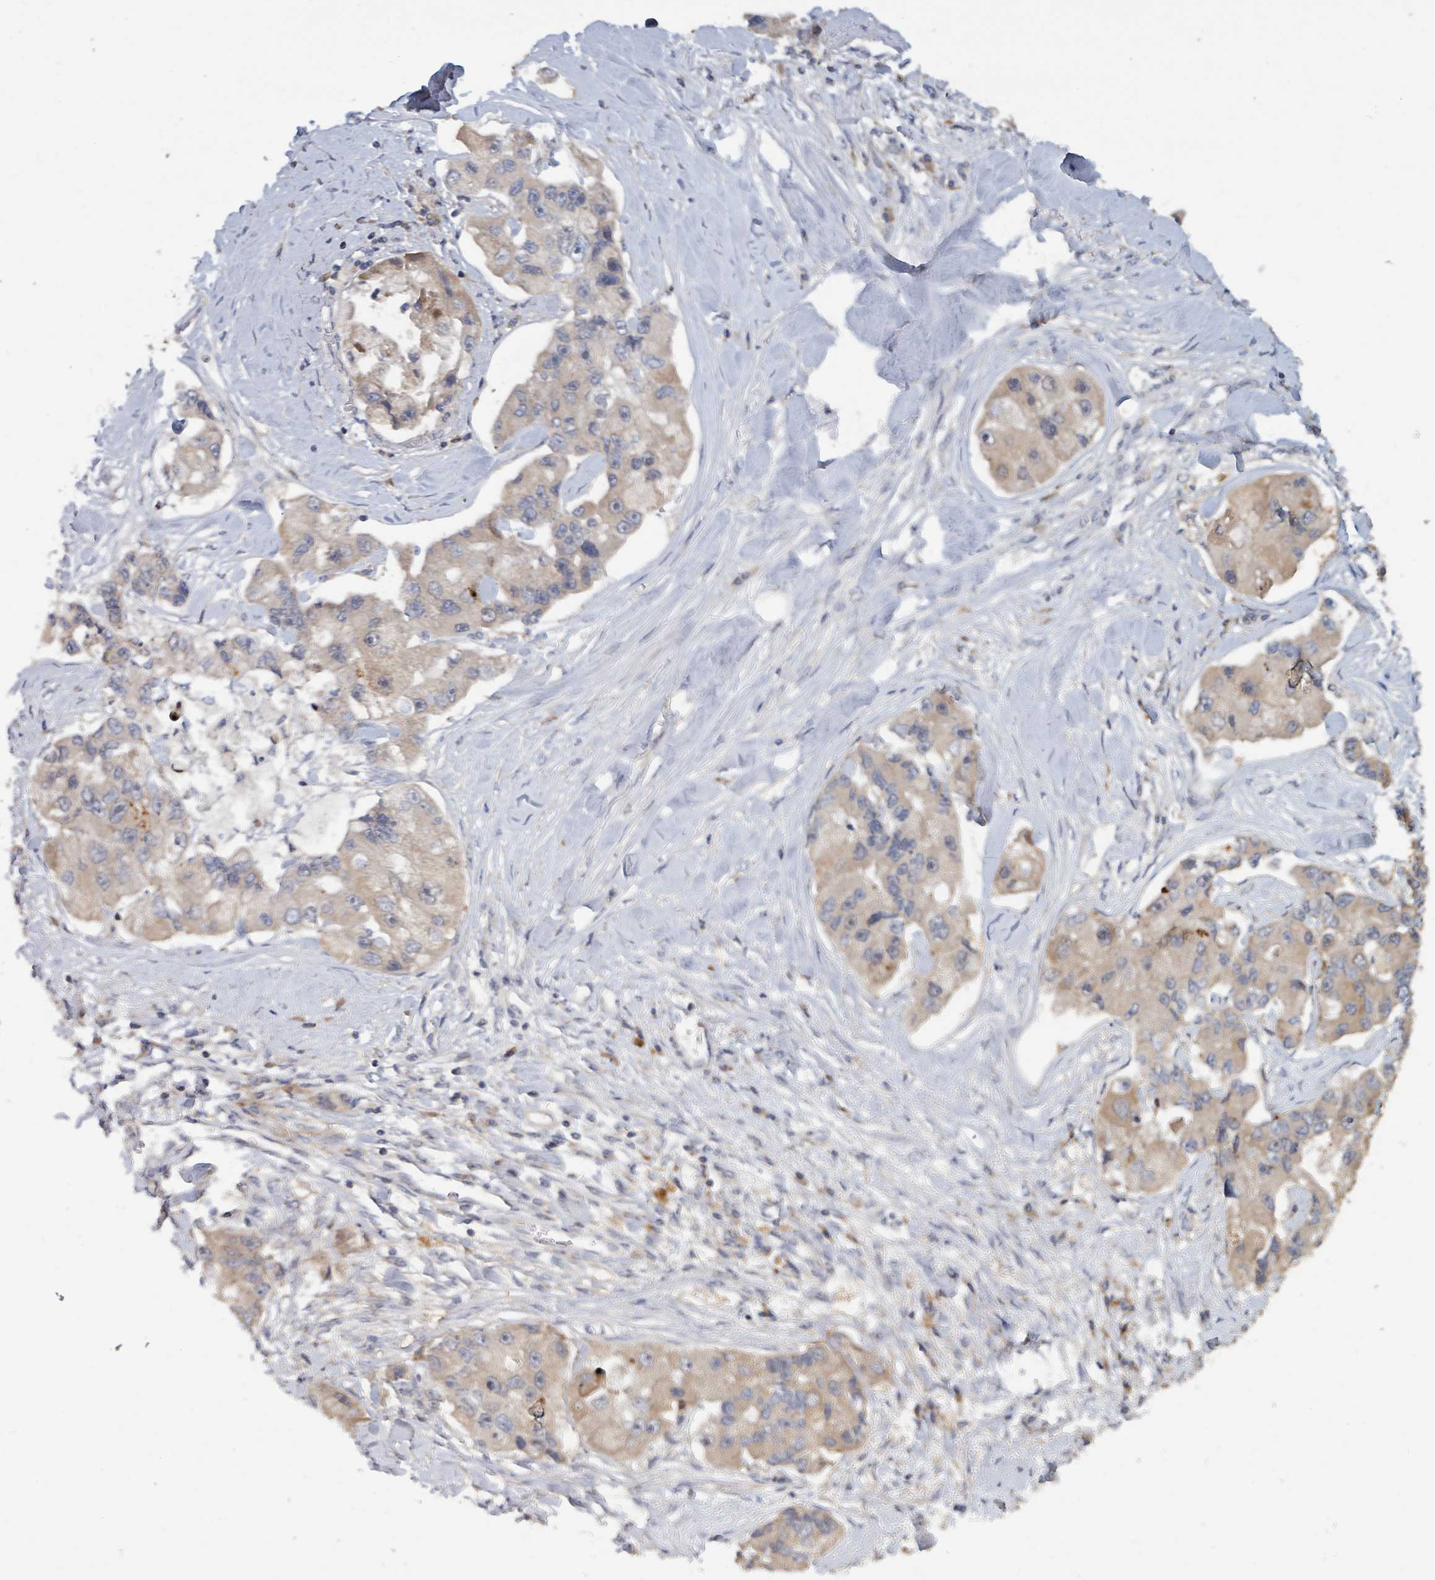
{"staining": {"intensity": "weak", "quantity": "25%-75%", "location": "cytoplasmic/membranous"}, "tissue": "lung cancer", "cell_type": "Tumor cells", "image_type": "cancer", "snomed": [{"axis": "morphology", "description": "Adenocarcinoma, NOS"}, {"axis": "topography", "description": "Lung"}], "caption": "Tumor cells exhibit low levels of weak cytoplasmic/membranous positivity in about 25%-75% of cells in human lung cancer. Using DAB (brown) and hematoxylin (blue) stains, captured at high magnification using brightfield microscopy.", "gene": "DPM1", "patient": {"sex": "female", "age": 54}}